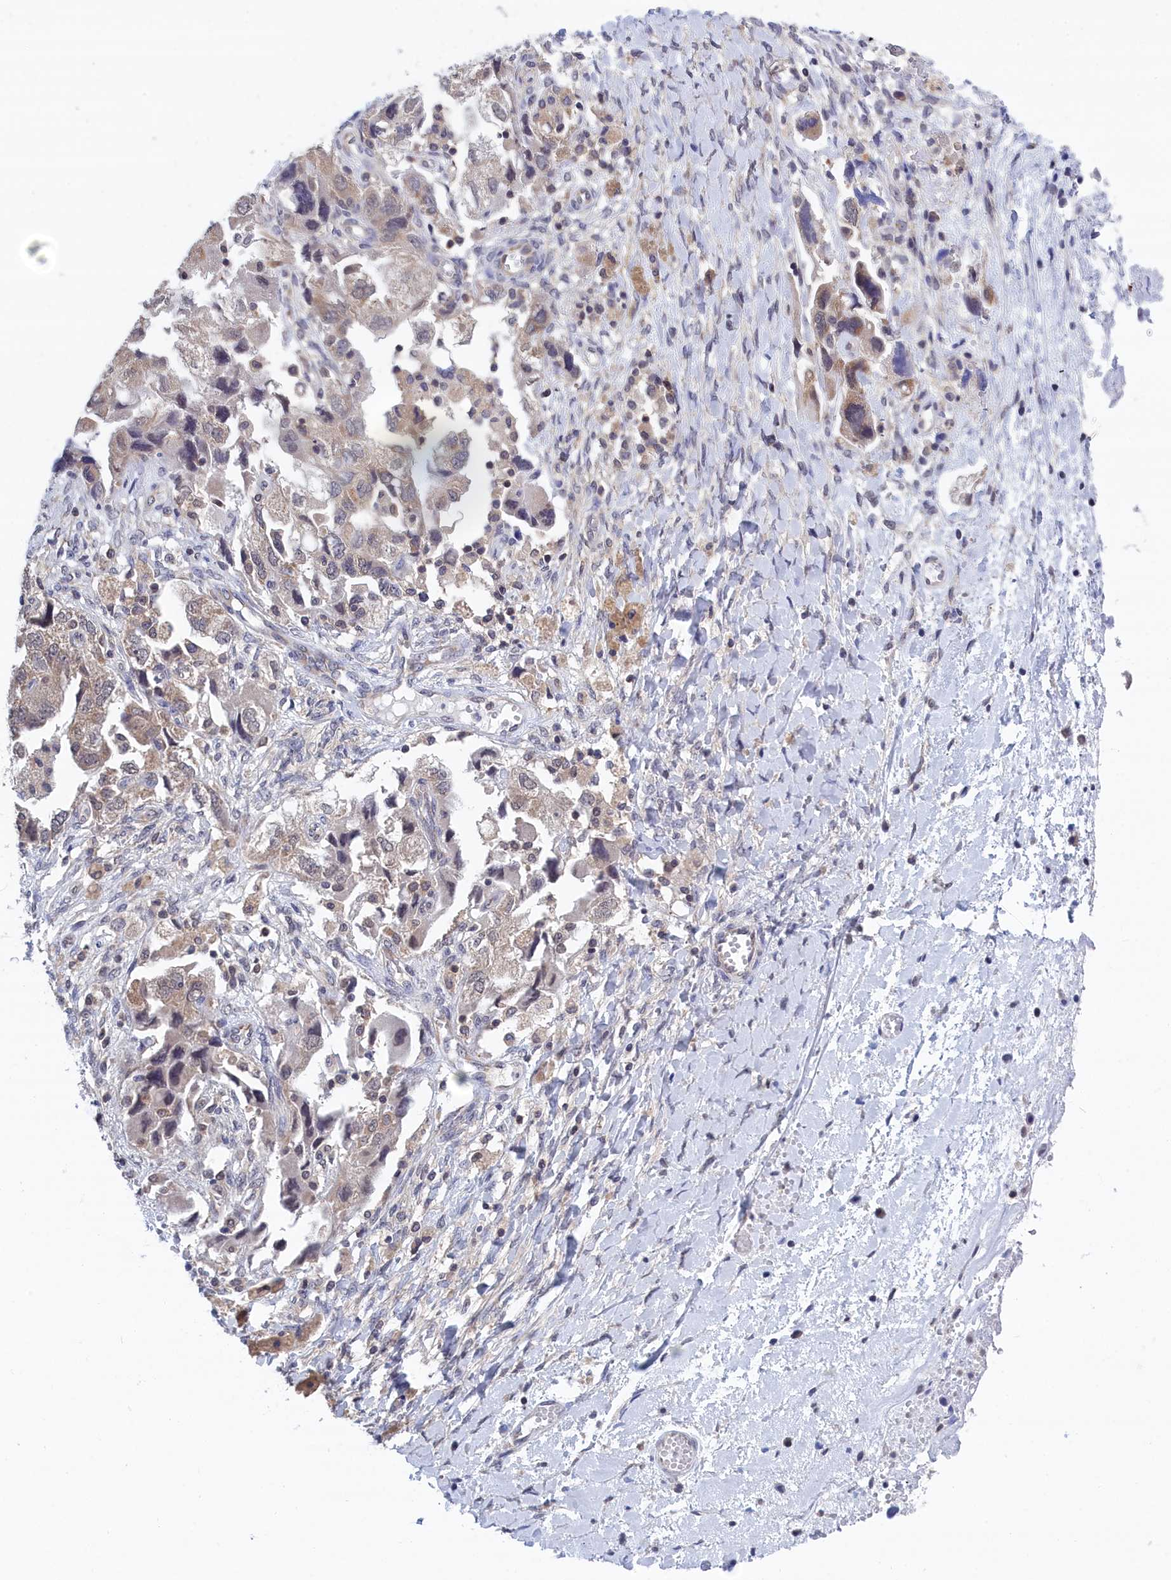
{"staining": {"intensity": "weak", "quantity": "<25%", "location": "cytoplasmic/membranous,nuclear"}, "tissue": "ovarian cancer", "cell_type": "Tumor cells", "image_type": "cancer", "snomed": [{"axis": "morphology", "description": "Carcinoma, NOS"}, {"axis": "morphology", "description": "Cystadenocarcinoma, serous, NOS"}, {"axis": "topography", "description": "Ovary"}], "caption": "Ovarian carcinoma was stained to show a protein in brown. There is no significant expression in tumor cells.", "gene": "PGP", "patient": {"sex": "female", "age": 69}}